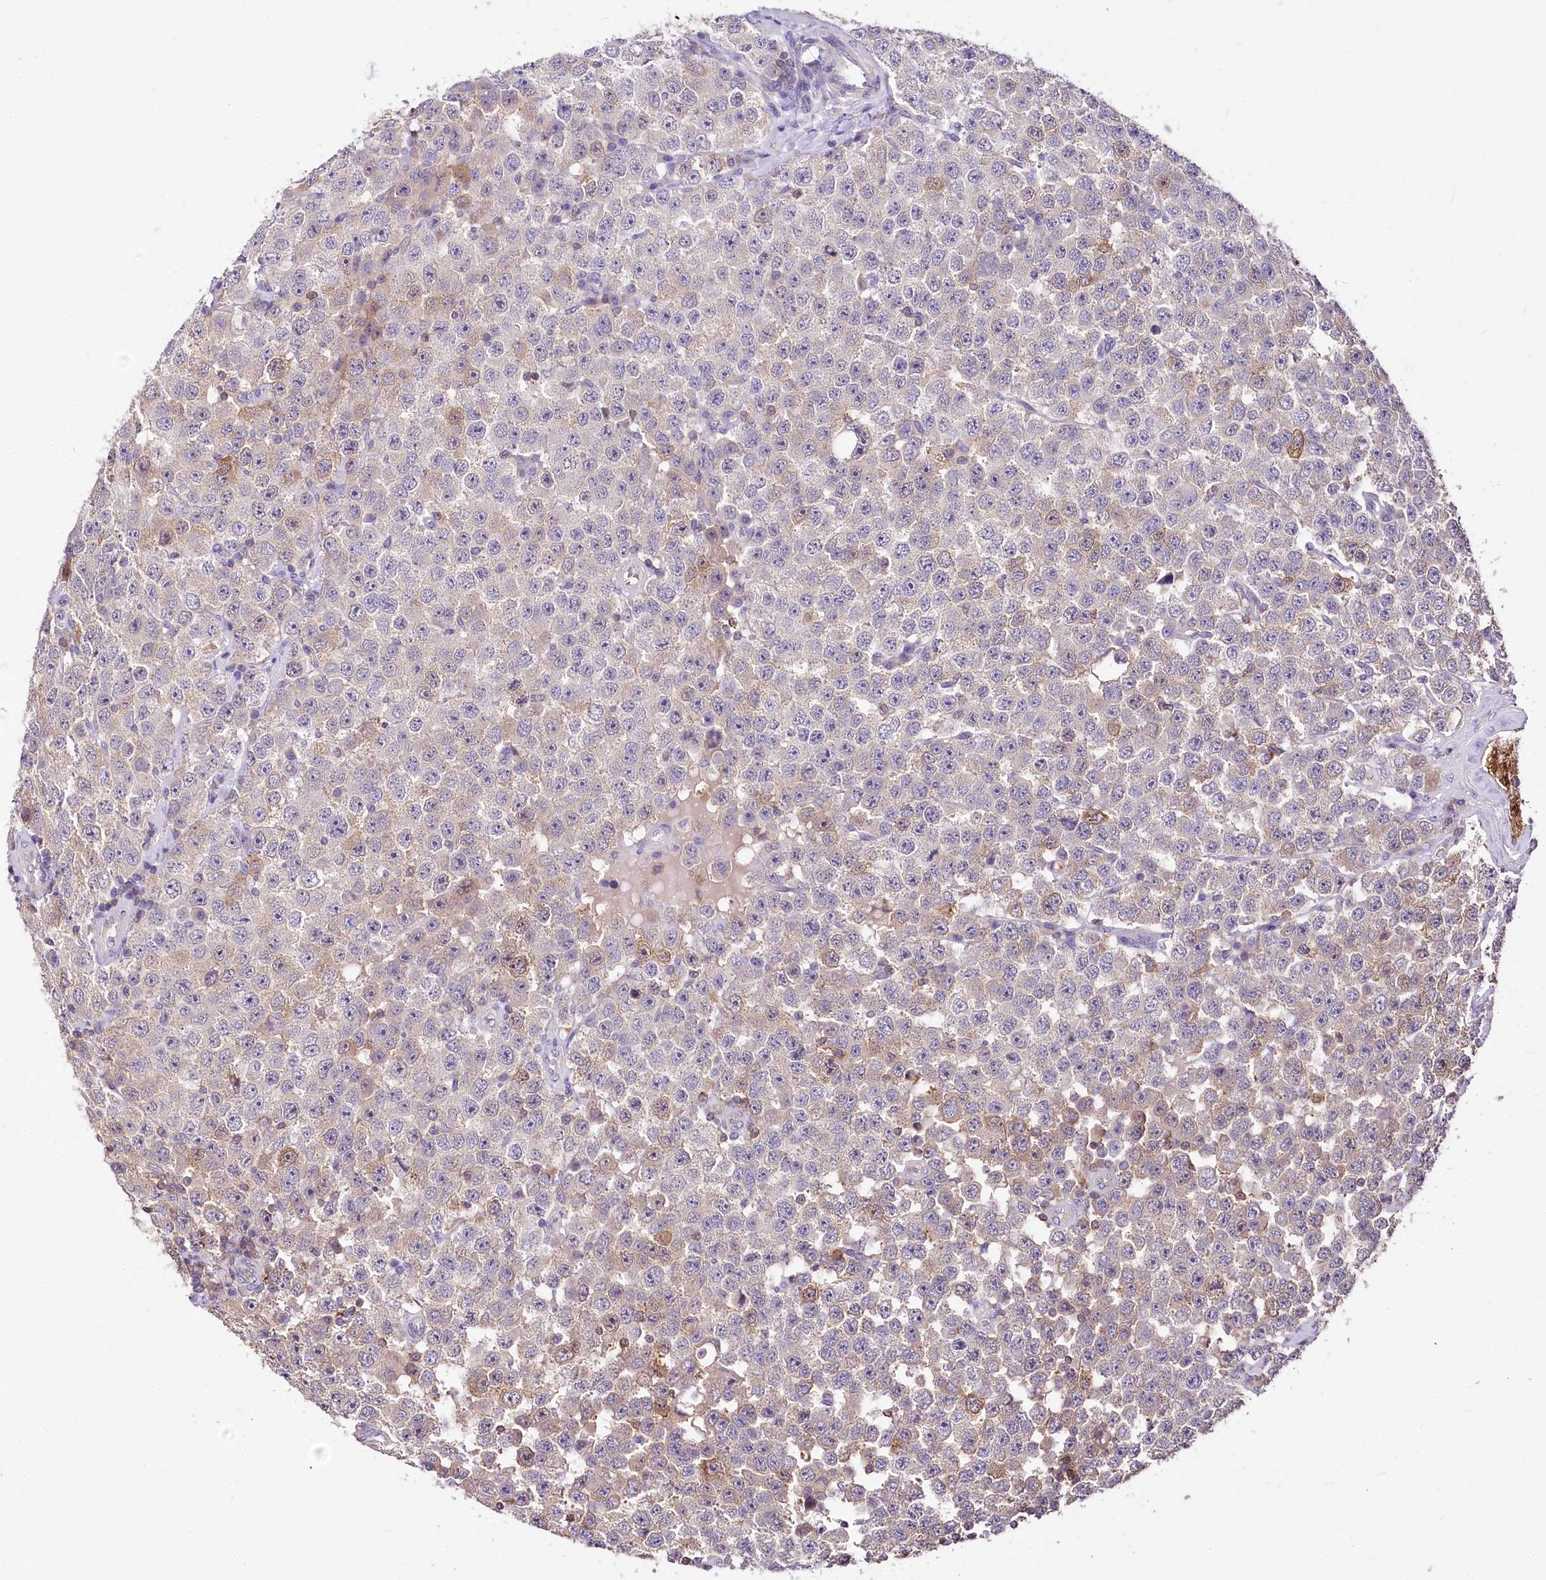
{"staining": {"intensity": "weak", "quantity": "<25%", "location": "cytoplasmic/membranous"}, "tissue": "testis cancer", "cell_type": "Tumor cells", "image_type": "cancer", "snomed": [{"axis": "morphology", "description": "Seminoma, NOS"}, {"axis": "topography", "description": "Testis"}], "caption": "Tumor cells are negative for brown protein staining in testis cancer.", "gene": "SERGEF", "patient": {"sex": "male", "age": 28}}